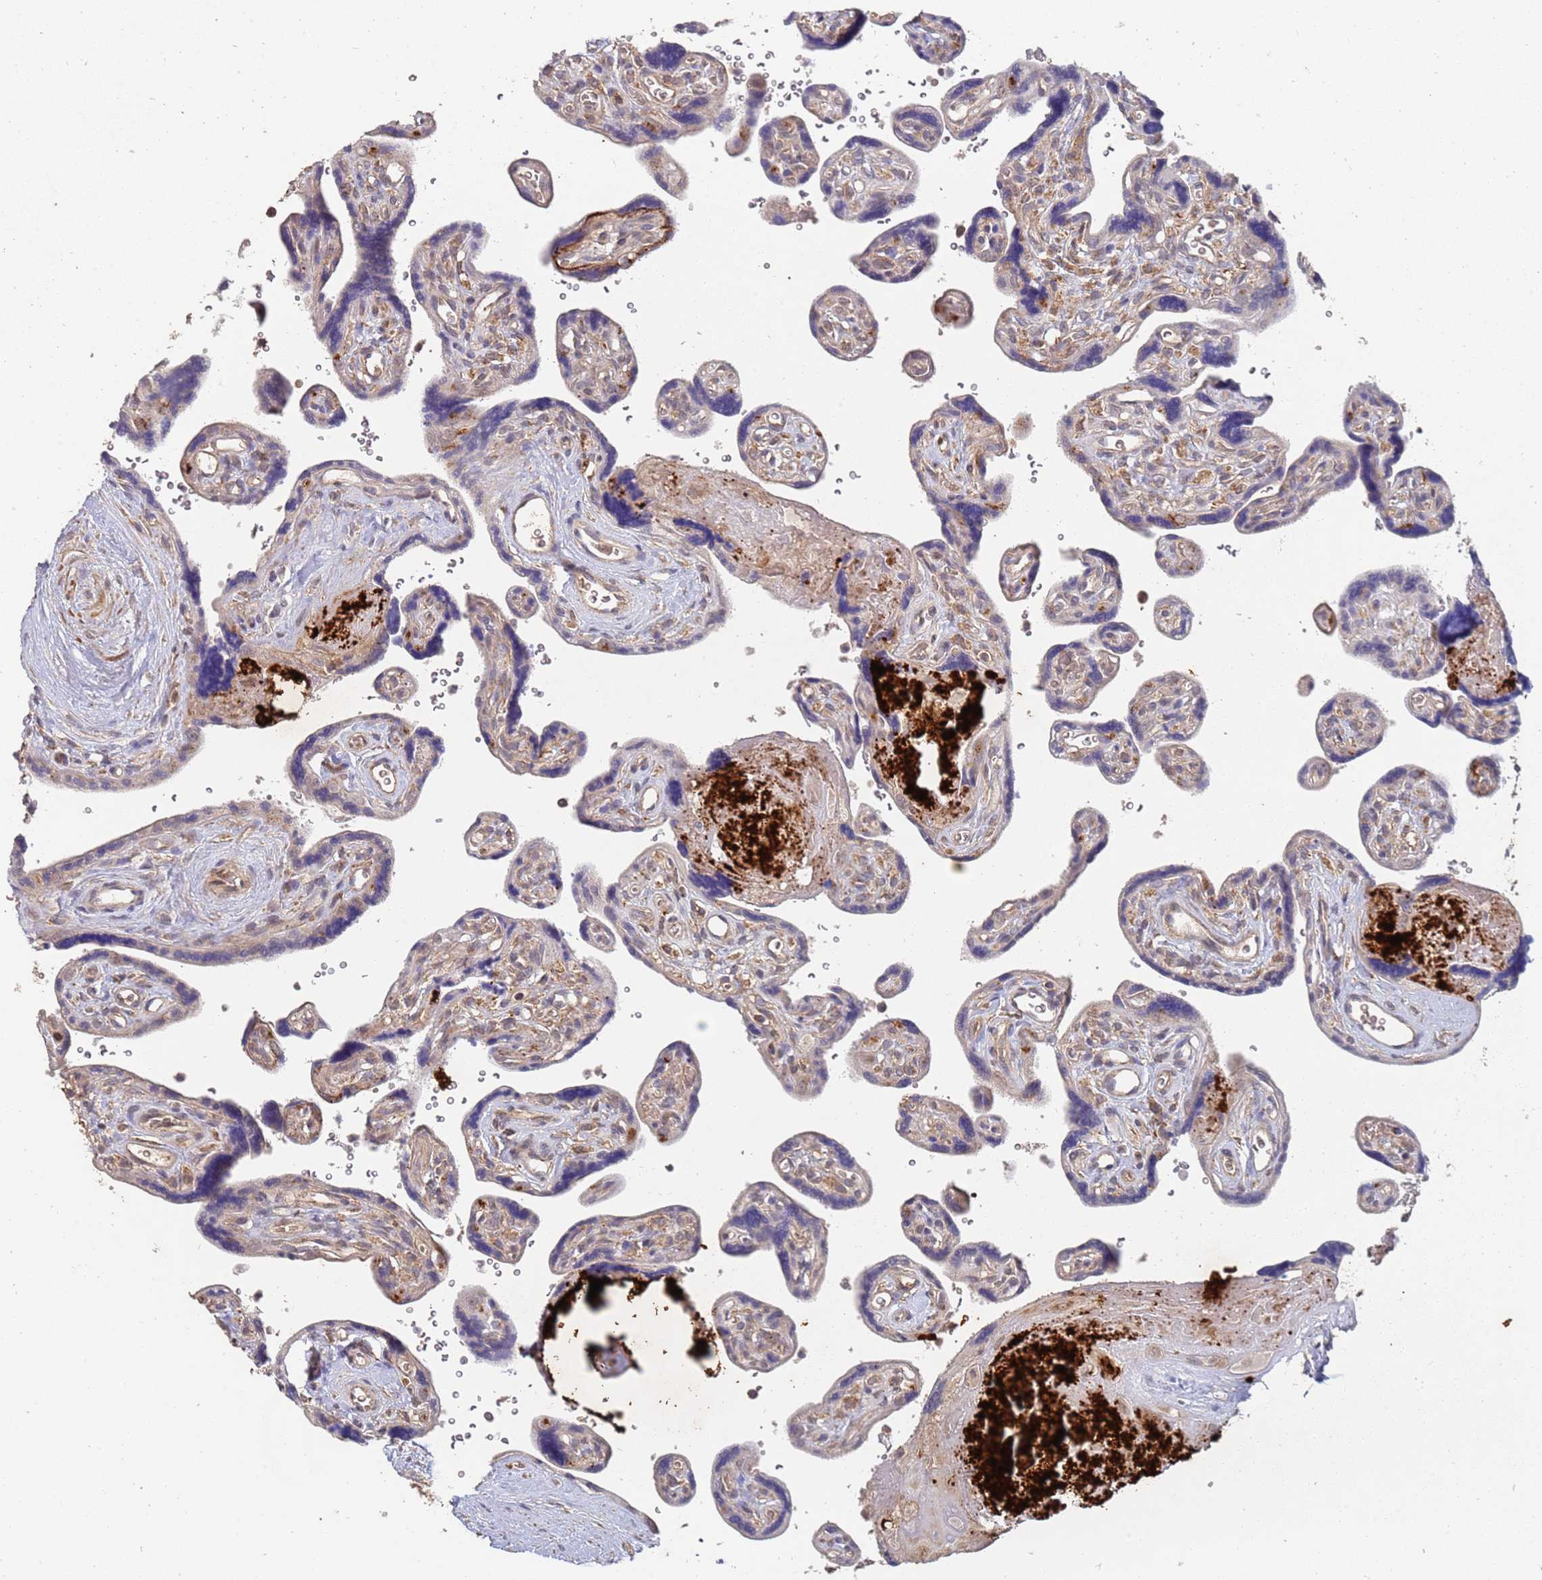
{"staining": {"intensity": "moderate", "quantity": "<25%", "location": "cytoplasmic/membranous"}, "tissue": "placenta", "cell_type": "Decidual cells", "image_type": "normal", "snomed": [{"axis": "morphology", "description": "Normal tissue, NOS"}, {"axis": "topography", "description": "Placenta"}], "caption": "A histopathology image of placenta stained for a protein shows moderate cytoplasmic/membranous brown staining in decidual cells. The staining is performed using DAB (3,3'-diaminobenzidine) brown chromogen to label protein expression. The nuclei are counter-stained blue using hematoxylin.", "gene": "ABCB6", "patient": {"sex": "female", "age": 39}}